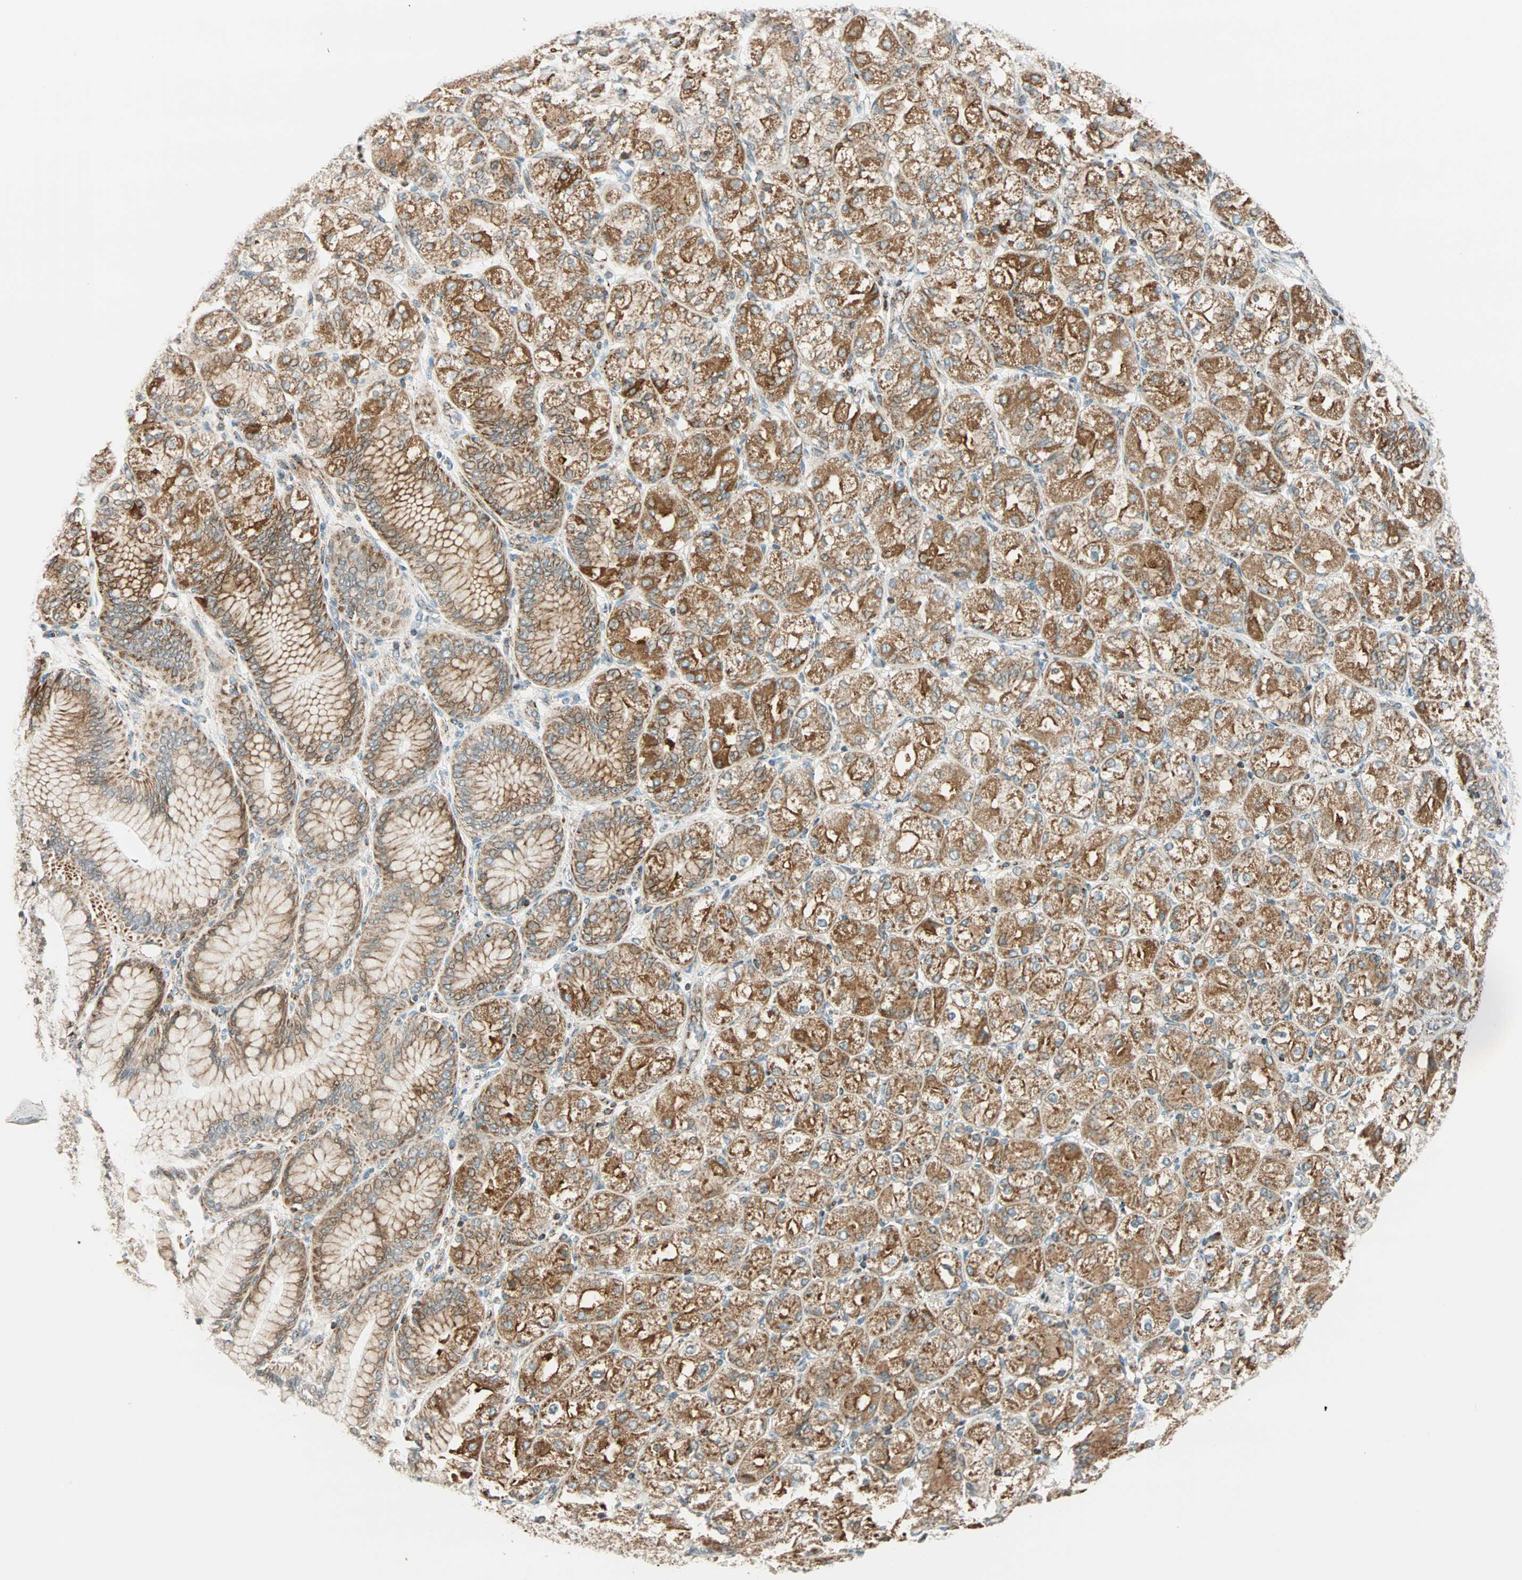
{"staining": {"intensity": "moderate", "quantity": ">75%", "location": "cytoplasmic/membranous"}, "tissue": "stomach cancer", "cell_type": "Tumor cells", "image_type": "cancer", "snomed": [{"axis": "morphology", "description": "Normal tissue, NOS"}, {"axis": "morphology", "description": "Adenocarcinoma, NOS"}, {"axis": "morphology", "description": "Adenocarcinoma, High grade"}, {"axis": "topography", "description": "Stomach, upper"}, {"axis": "topography", "description": "Stomach"}], "caption": "A medium amount of moderate cytoplasmic/membranous staining is present in approximately >75% of tumor cells in adenocarcinoma (stomach) tissue.", "gene": "SPRY4", "patient": {"sex": "female", "age": 65}}